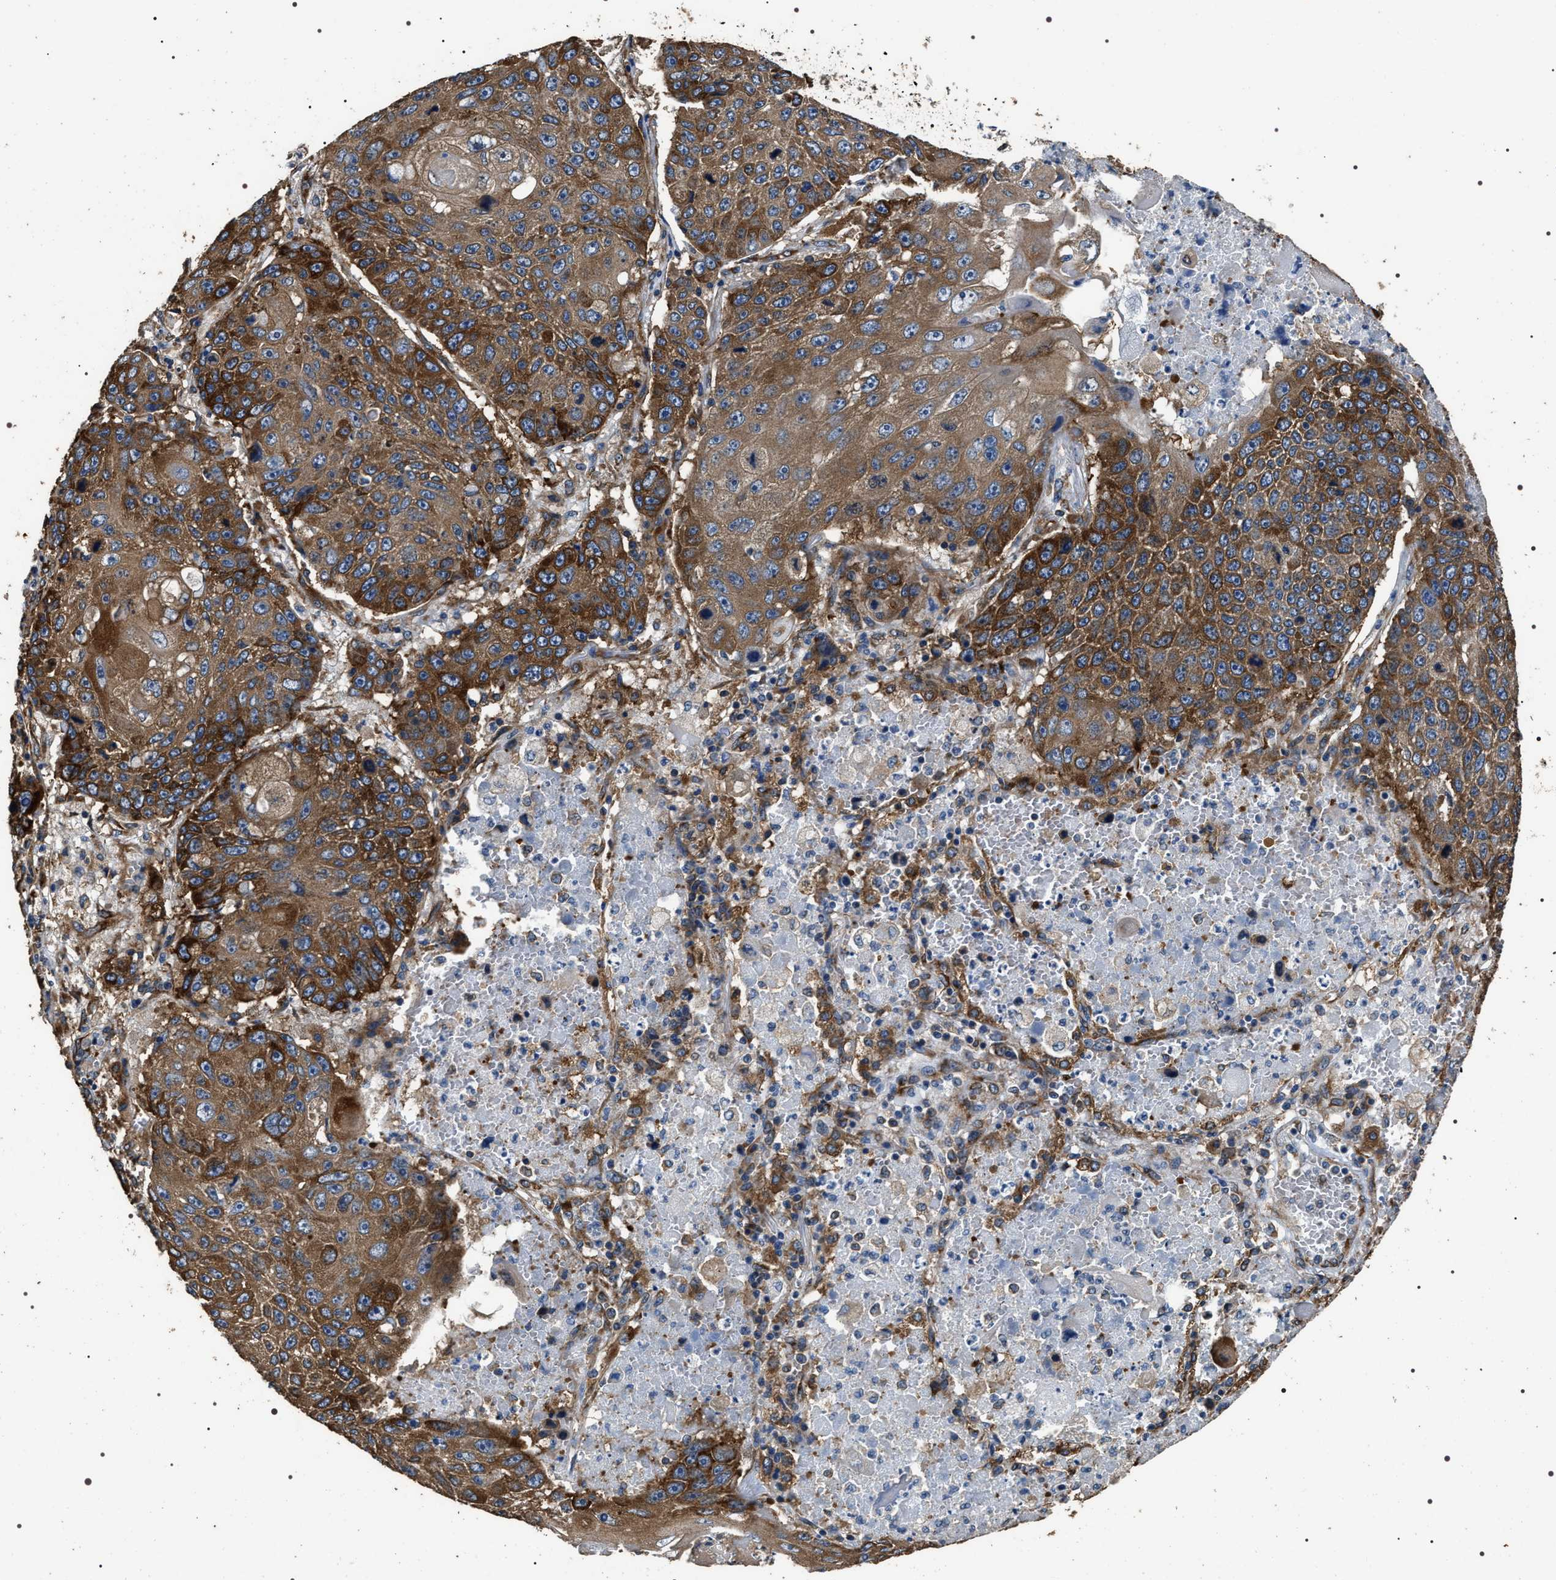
{"staining": {"intensity": "strong", "quantity": "25%-75%", "location": "cytoplasmic/membranous"}, "tissue": "lung cancer", "cell_type": "Tumor cells", "image_type": "cancer", "snomed": [{"axis": "morphology", "description": "Squamous cell carcinoma, NOS"}, {"axis": "topography", "description": "Lung"}], "caption": "An image showing strong cytoplasmic/membranous expression in approximately 25%-75% of tumor cells in lung squamous cell carcinoma, as visualized by brown immunohistochemical staining.", "gene": "KTN1", "patient": {"sex": "male", "age": 61}}